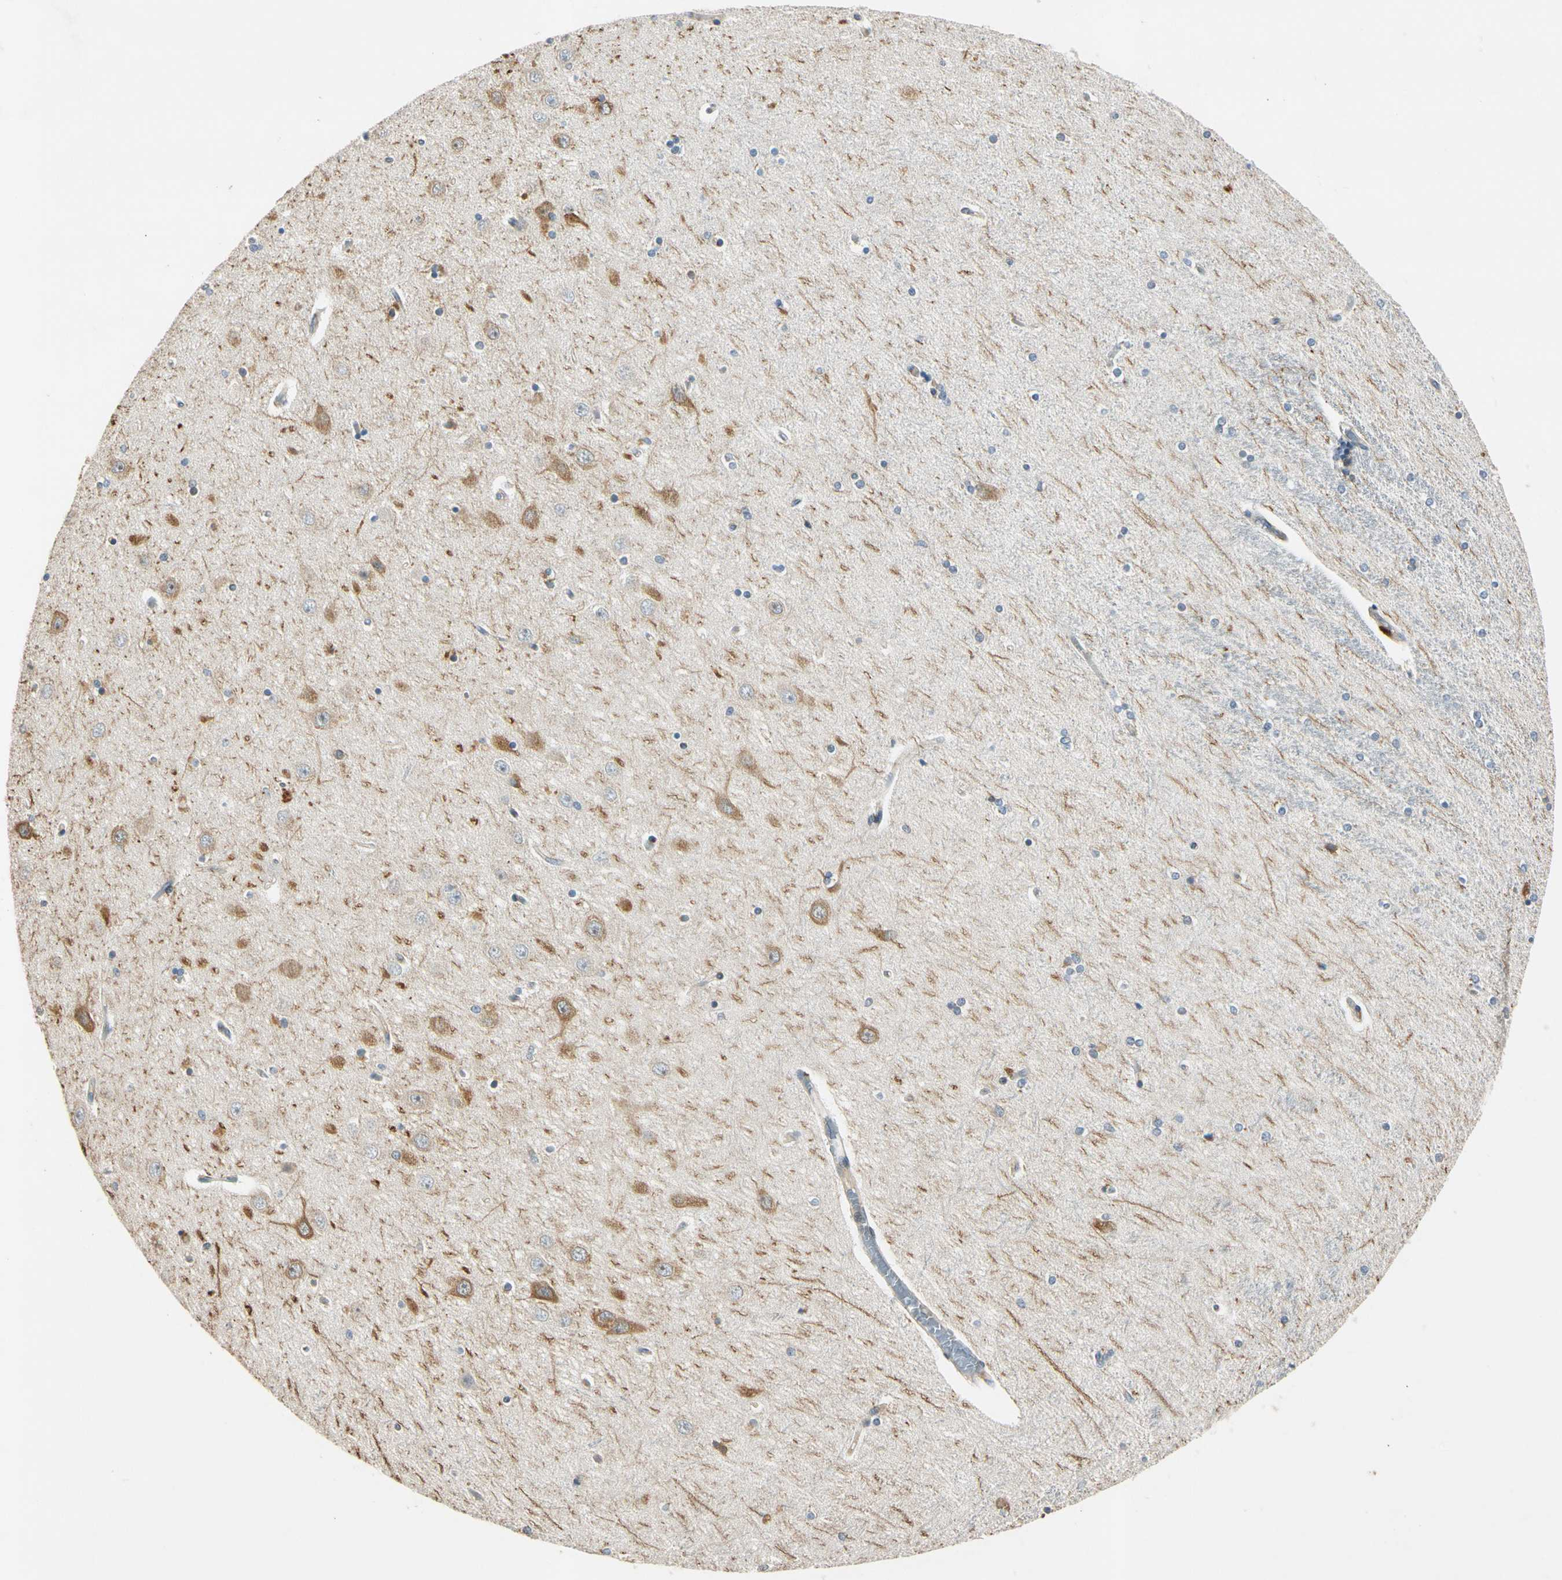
{"staining": {"intensity": "negative", "quantity": "none", "location": "none"}, "tissue": "hippocampus", "cell_type": "Glial cells", "image_type": "normal", "snomed": [{"axis": "morphology", "description": "Normal tissue, NOS"}, {"axis": "topography", "description": "Hippocampus"}], "caption": "IHC image of benign hippocampus: human hippocampus stained with DAB (3,3'-diaminobenzidine) displays no significant protein staining in glial cells.", "gene": "RPS6KB2", "patient": {"sex": "female", "age": 54}}